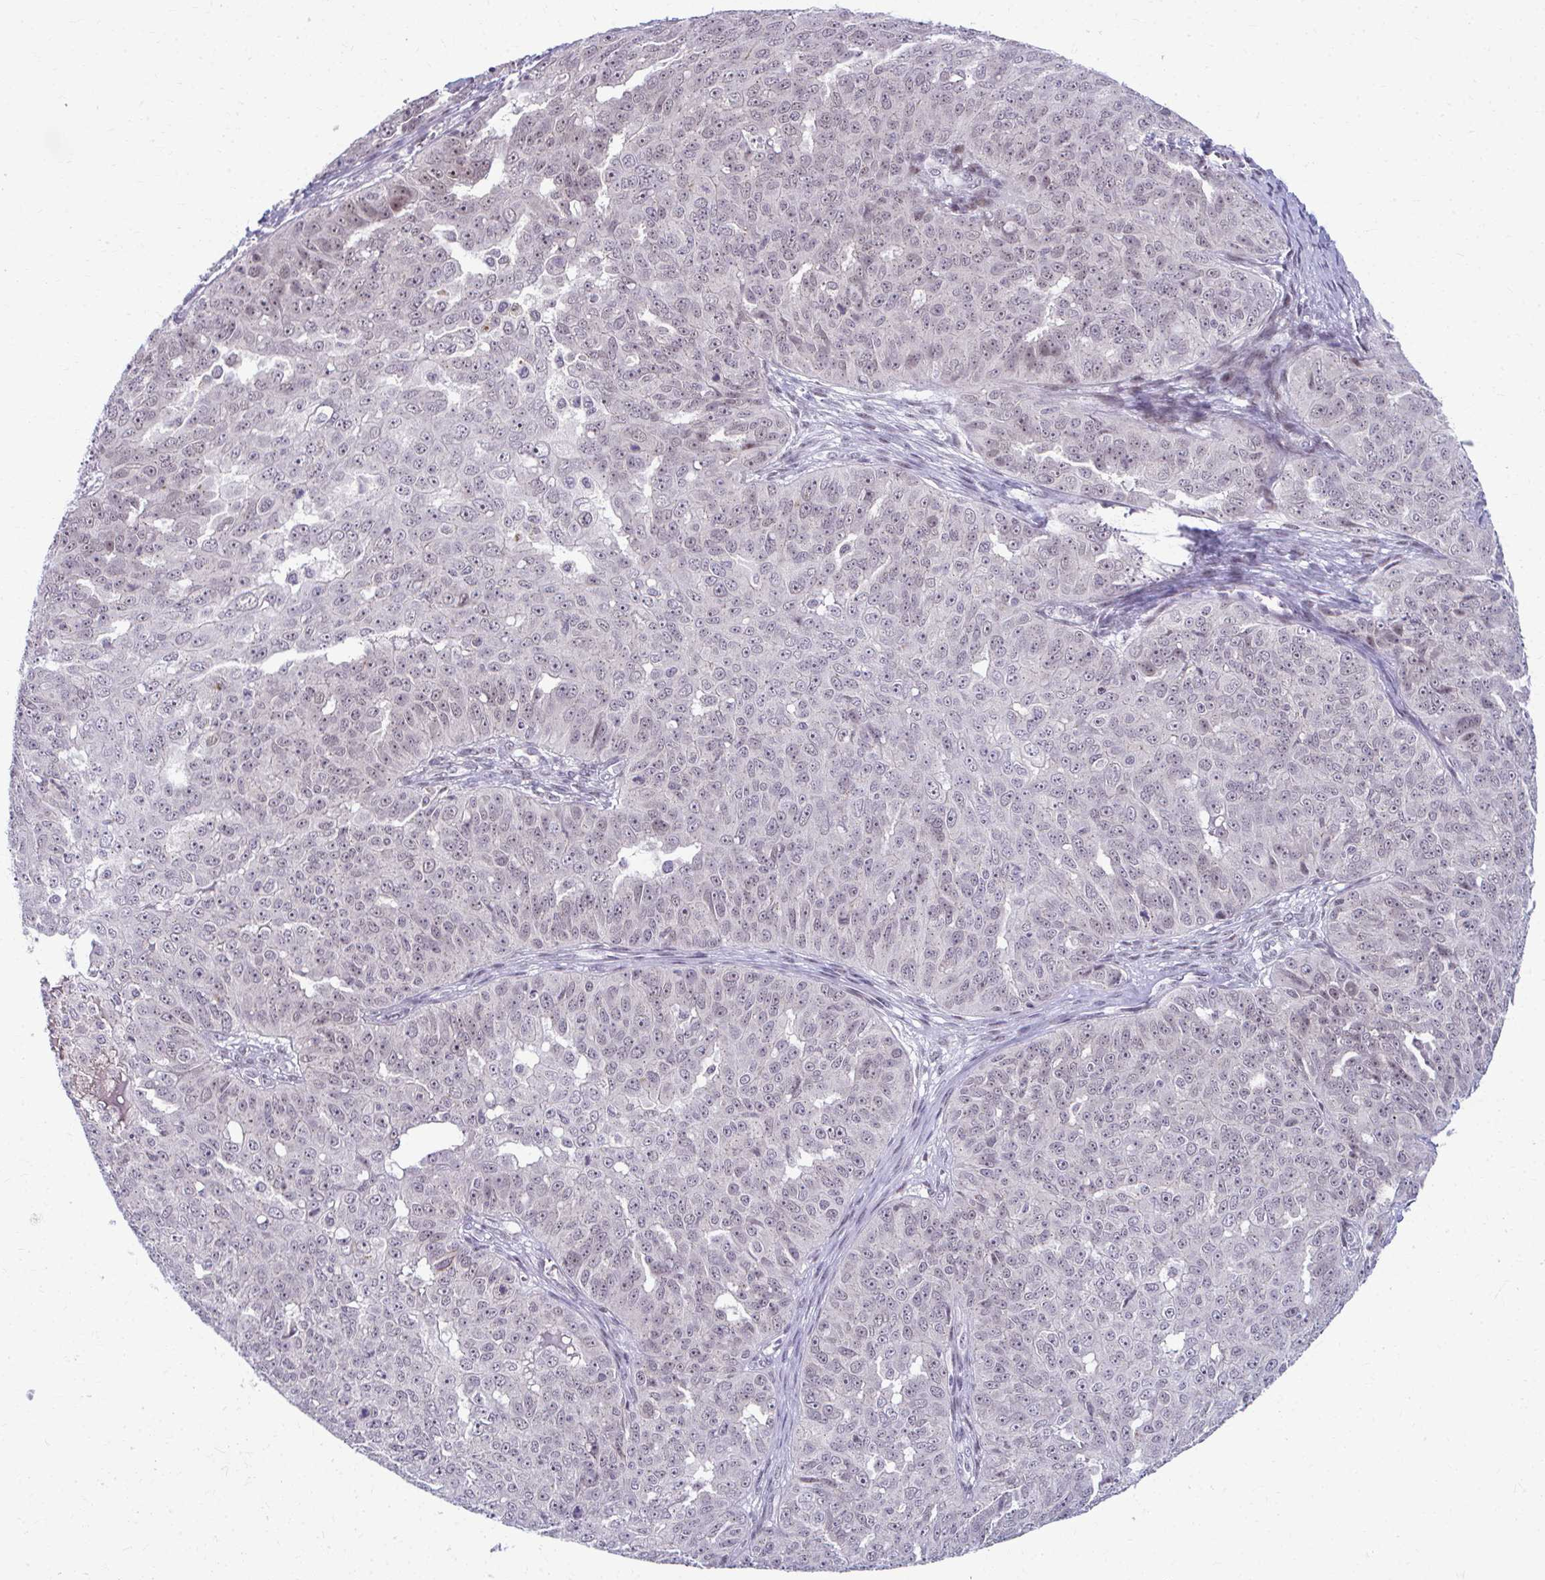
{"staining": {"intensity": "weak", "quantity": "<25%", "location": "nuclear"}, "tissue": "ovarian cancer", "cell_type": "Tumor cells", "image_type": "cancer", "snomed": [{"axis": "morphology", "description": "Carcinoma, endometroid"}, {"axis": "topography", "description": "Ovary"}], "caption": "Tumor cells are negative for brown protein staining in ovarian endometroid carcinoma.", "gene": "MAF1", "patient": {"sex": "female", "age": 70}}